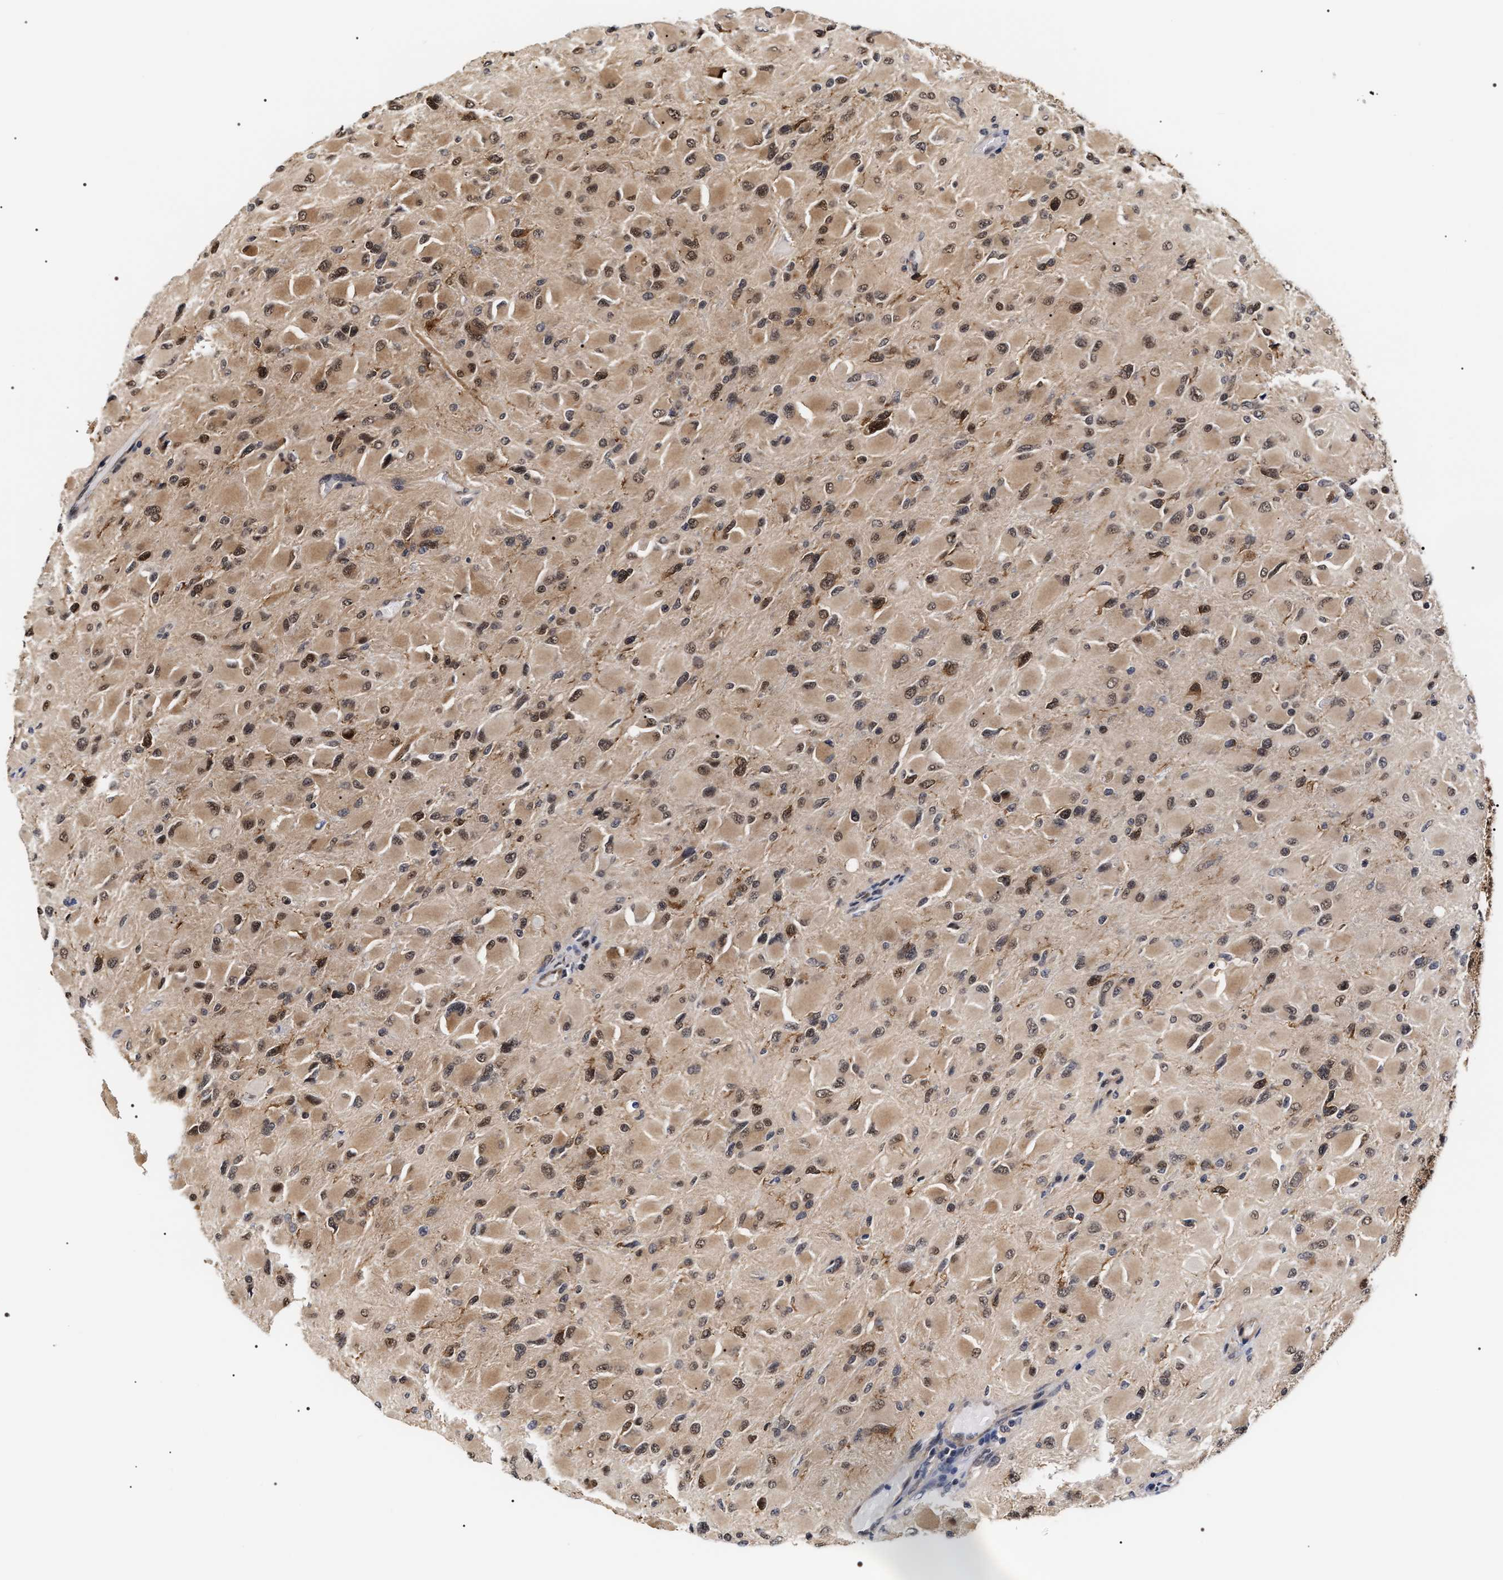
{"staining": {"intensity": "moderate", "quantity": ">75%", "location": "cytoplasmic/membranous,nuclear"}, "tissue": "glioma", "cell_type": "Tumor cells", "image_type": "cancer", "snomed": [{"axis": "morphology", "description": "Glioma, malignant, High grade"}, {"axis": "topography", "description": "Cerebral cortex"}], "caption": "IHC micrograph of neoplastic tissue: human glioma stained using IHC exhibits medium levels of moderate protein expression localized specifically in the cytoplasmic/membranous and nuclear of tumor cells, appearing as a cytoplasmic/membranous and nuclear brown color.", "gene": "BAG6", "patient": {"sex": "female", "age": 36}}